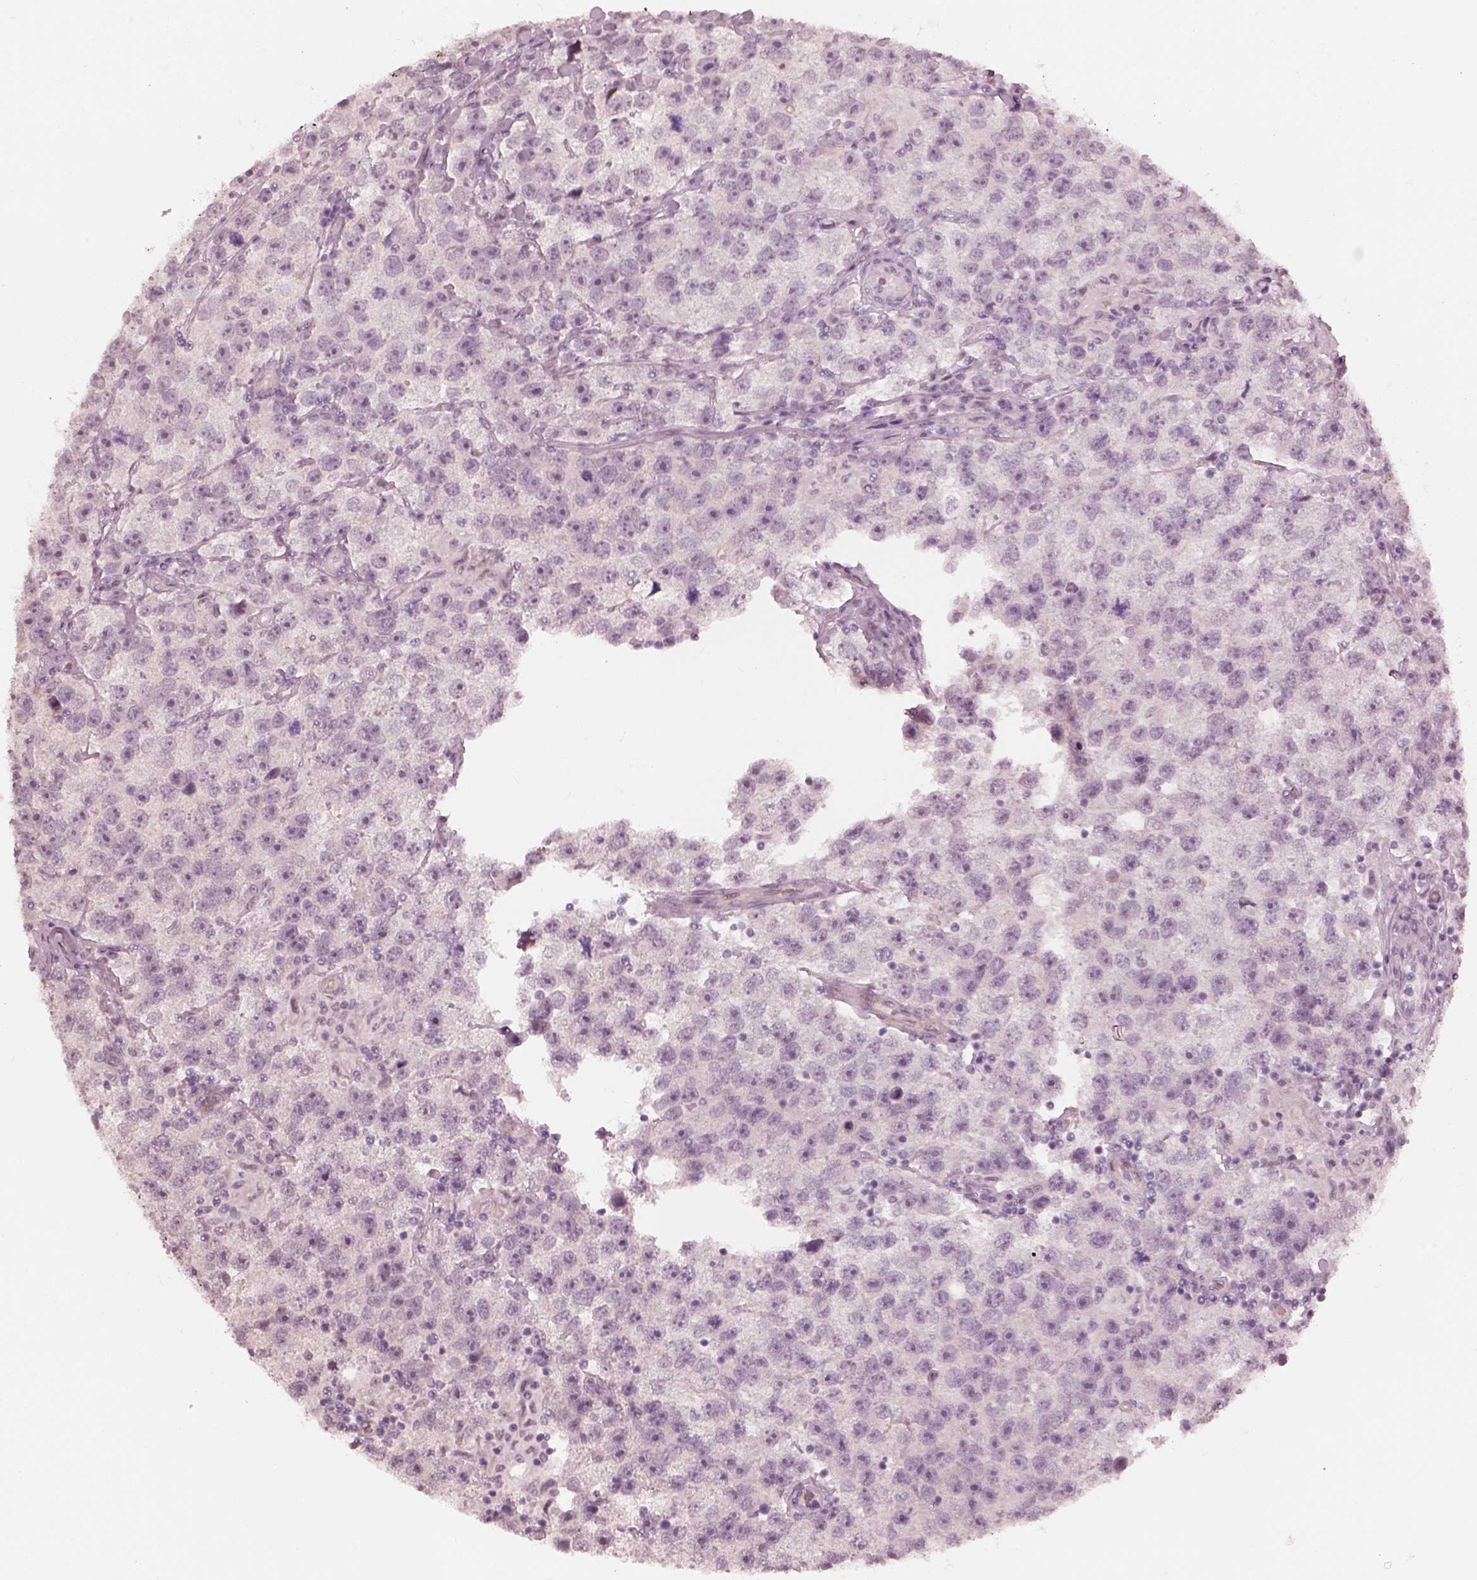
{"staining": {"intensity": "negative", "quantity": "none", "location": "none"}, "tissue": "testis cancer", "cell_type": "Tumor cells", "image_type": "cancer", "snomed": [{"axis": "morphology", "description": "Seminoma, NOS"}, {"axis": "topography", "description": "Testis"}], "caption": "An IHC histopathology image of testis seminoma is shown. There is no staining in tumor cells of testis seminoma.", "gene": "RPGRIP1", "patient": {"sex": "male", "age": 26}}